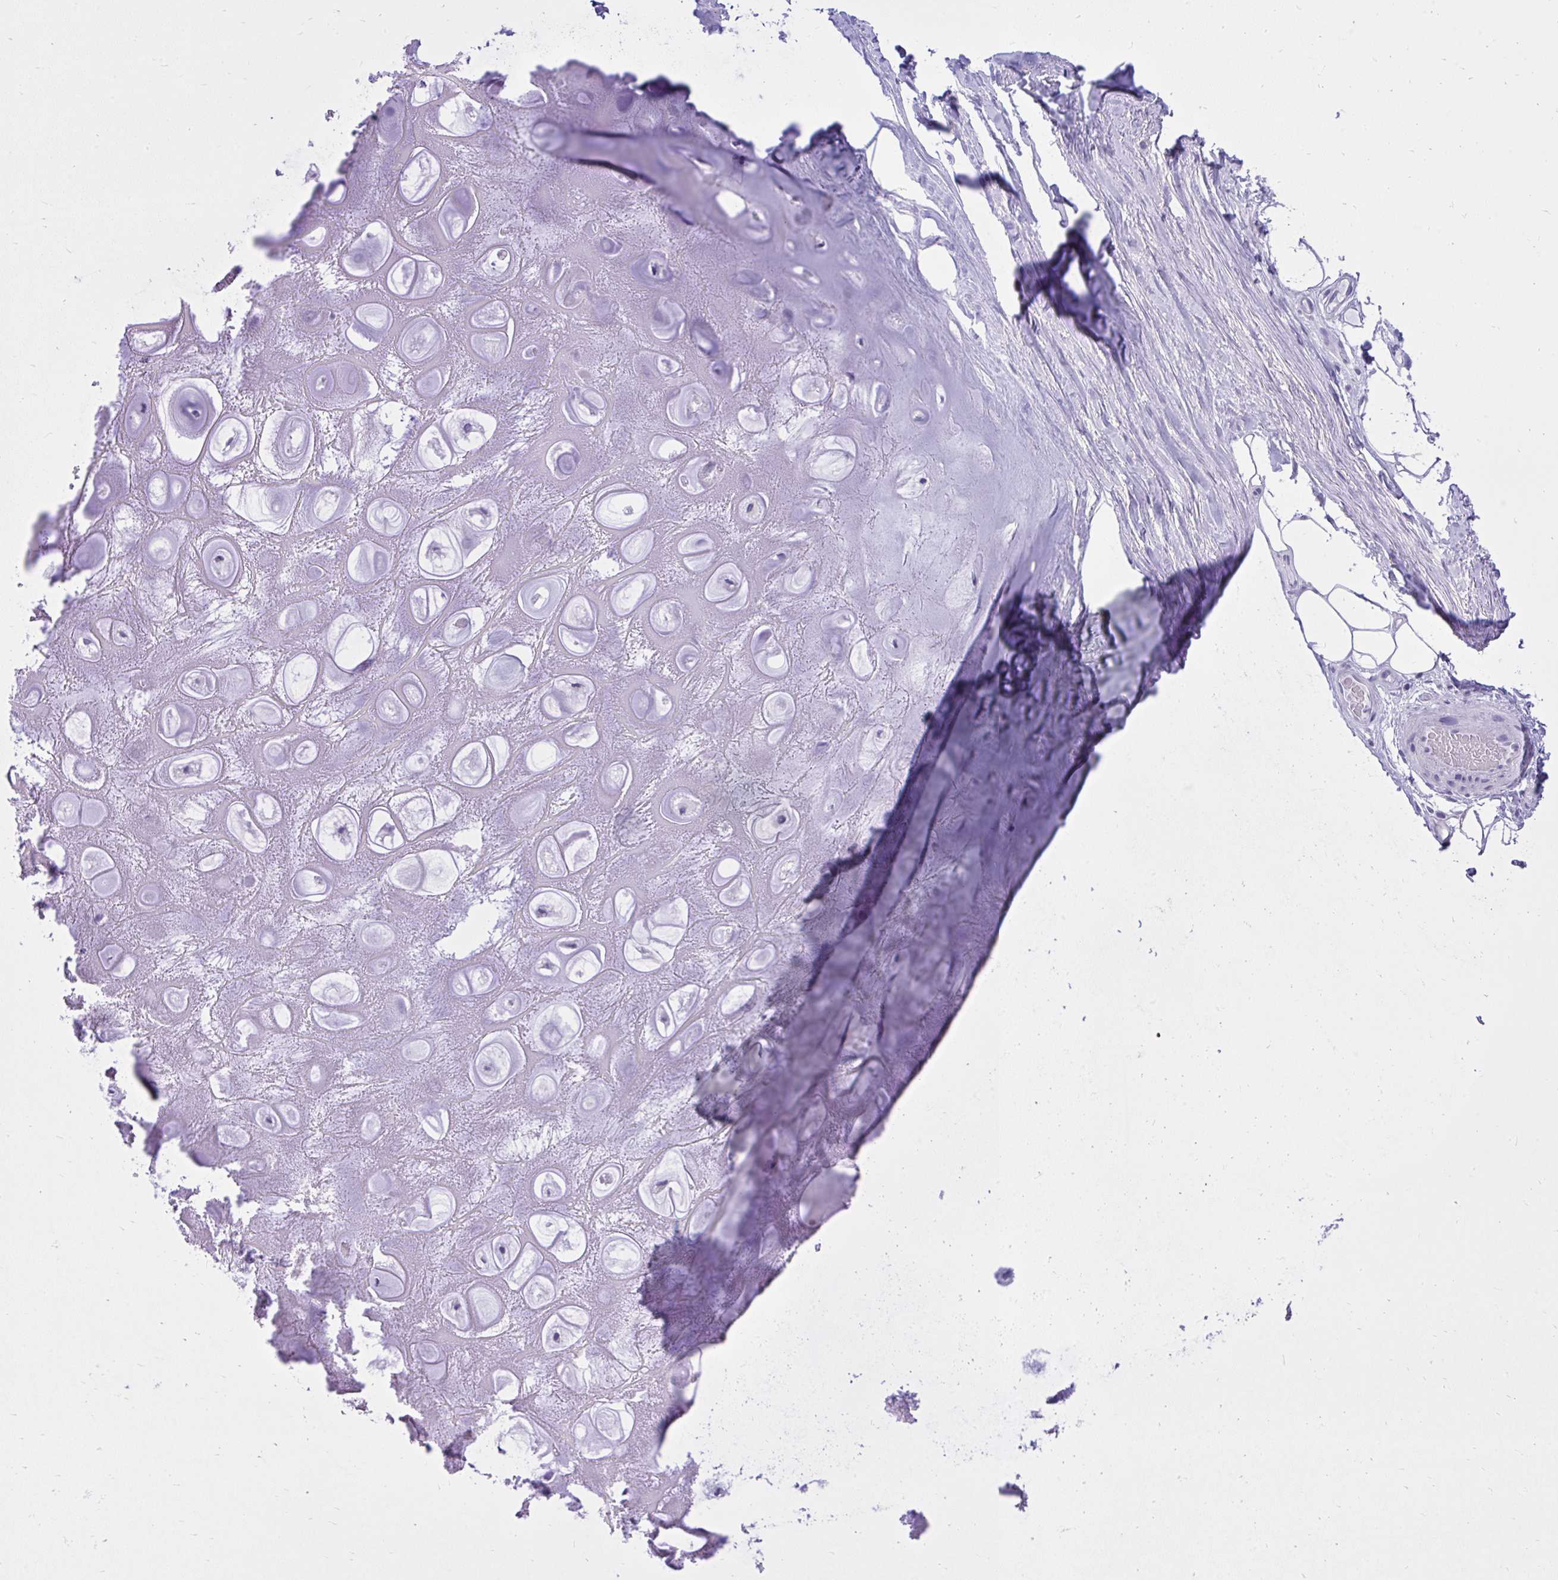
{"staining": {"intensity": "negative", "quantity": "none", "location": "none"}, "tissue": "adipose tissue", "cell_type": "Adipocytes", "image_type": "normal", "snomed": [{"axis": "morphology", "description": "Normal tissue, NOS"}, {"axis": "topography", "description": "Lymph node"}, {"axis": "topography", "description": "Cartilage tissue"}, {"axis": "topography", "description": "Nasopharynx"}], "caption": "Immunohistochemistry (IHC) image of benign adipose tissue: human adipose tissue stained with DAB displays no significant protein positivity in adipocytes.", "gene": "GPRIN3", "patient": {"sex": "male", "age": 63}}